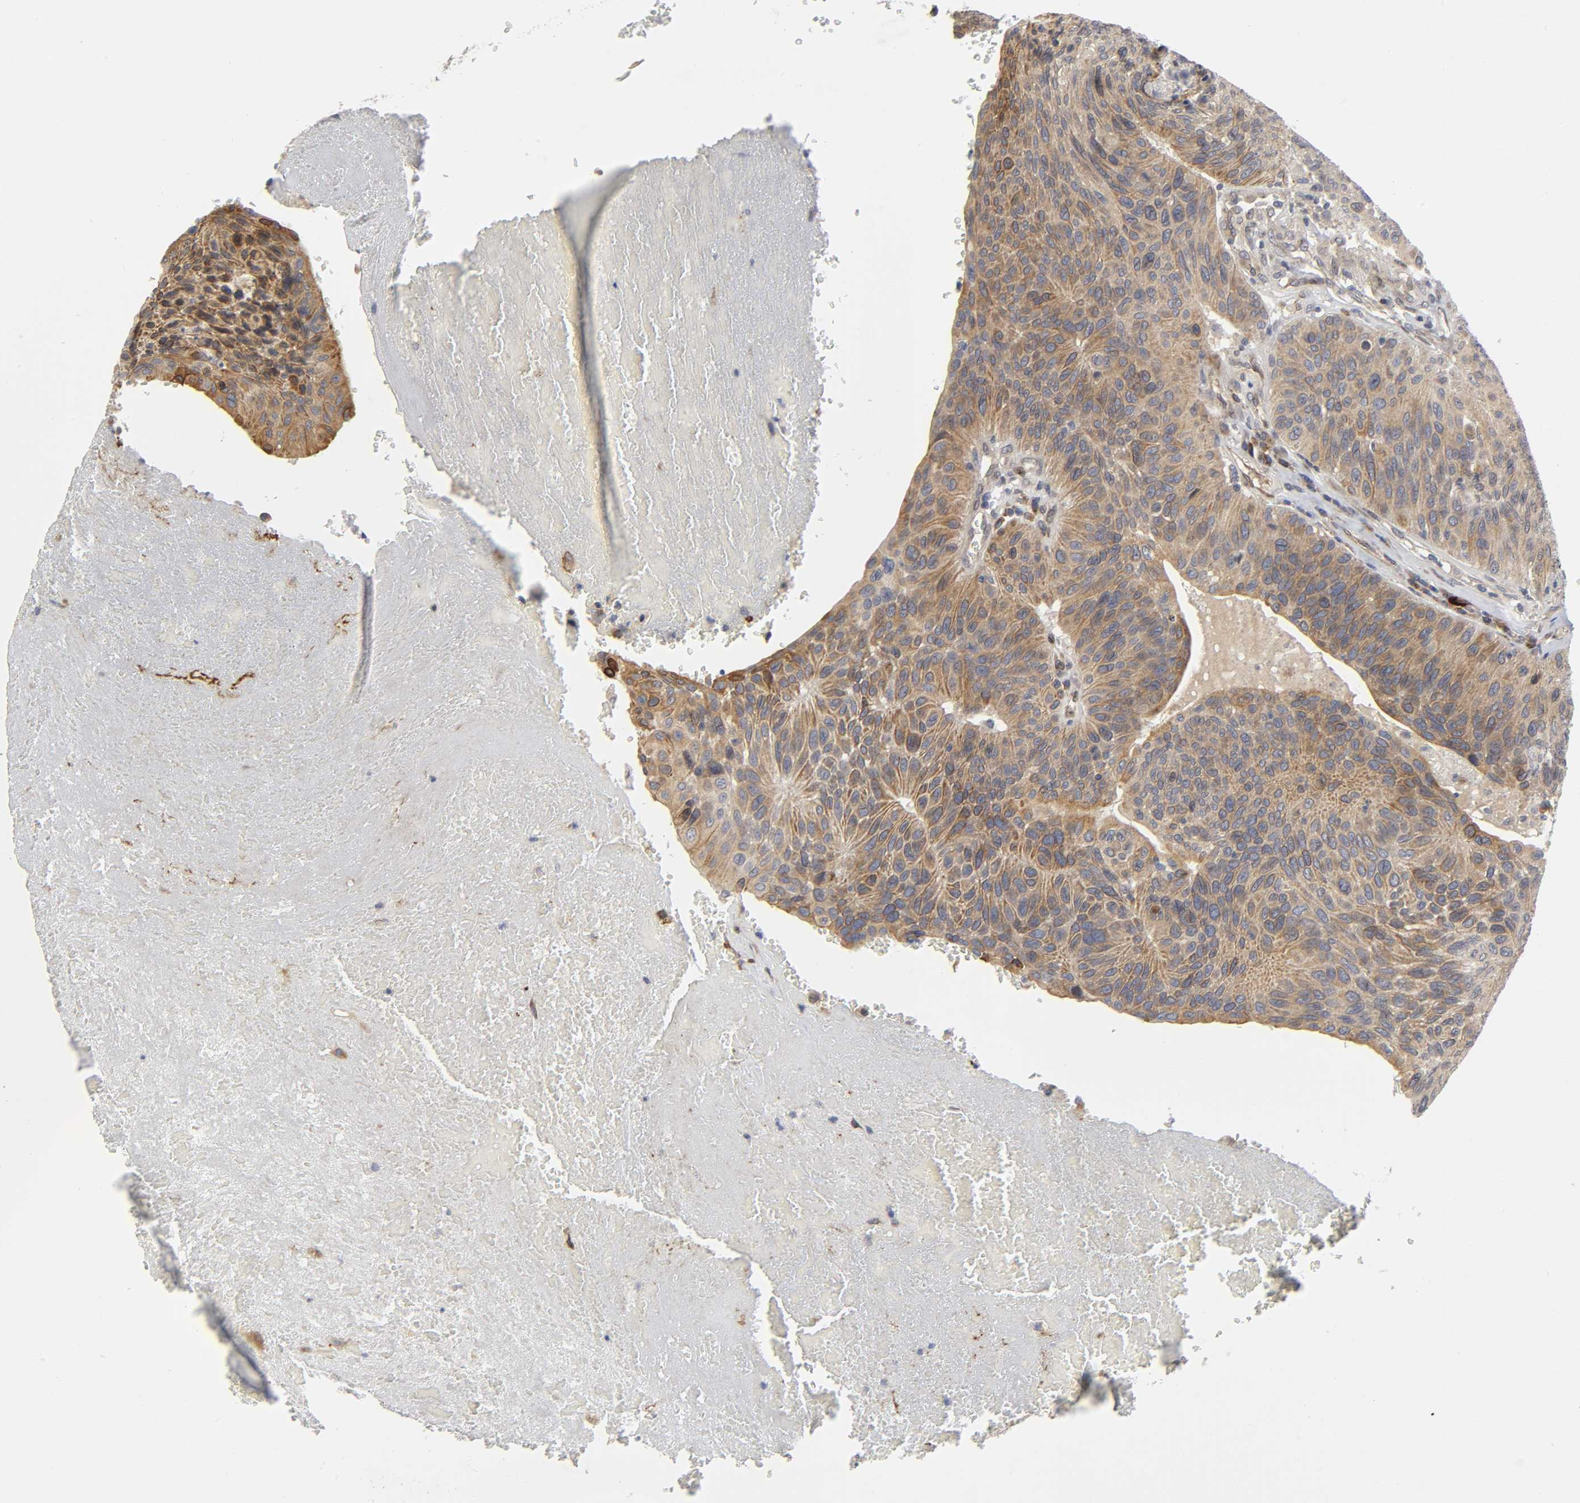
{"staining": {"intensity": "moderate", "quantity": ">75%", "location": "cytoplasmic/membranous"}, "tissue": "urothelial cancer", "cell_type": "Tumor cells", "image_type": "cancer", "snomed": [{"axis": "morphology", "description": "Urothelial carcinoma, High grade"}, {"axis": "topography", "description": "Urinary bladder"}], "caption": "Immunohistochemistry of urothelial carcinoma (high-grade) displays medium levels of moderate cytoplasmic/membranous expression in about >75% of tumor cells.", "gene": "ASB6", "patient": {"sex": "male", "age": 66}}